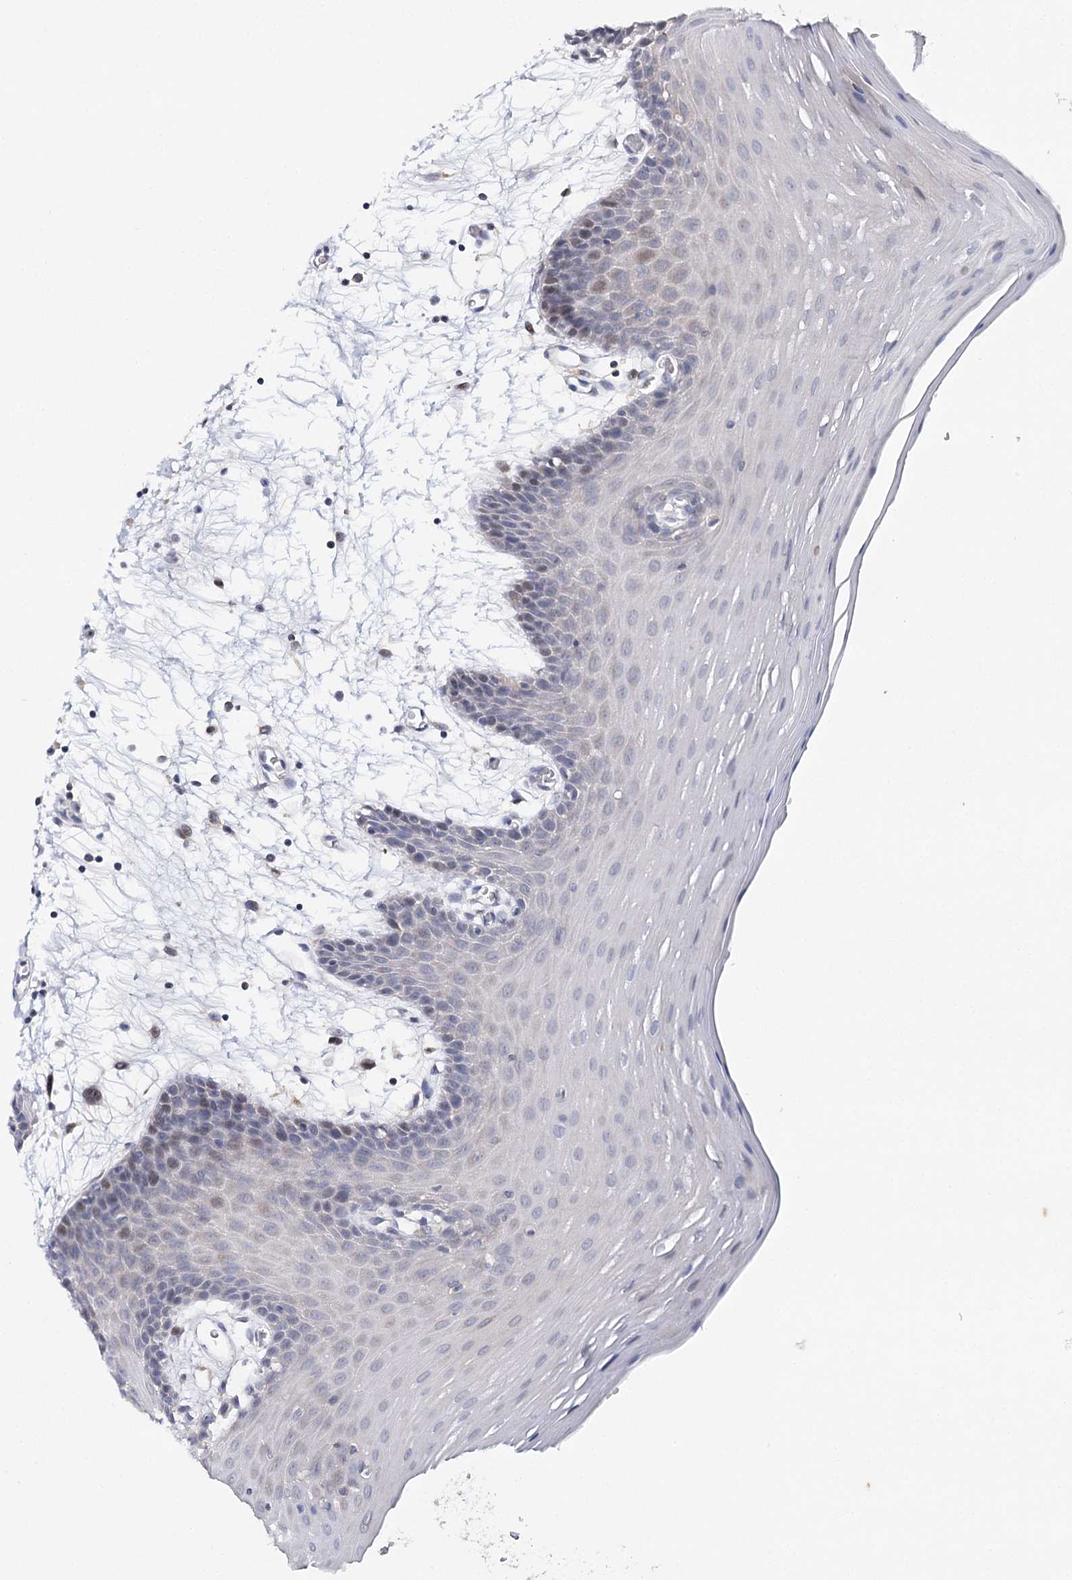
{"staining": {"intensity": "weak", "quantity": "<25%", "location": "nuclear"}, "tissue": "oral mucosa", "cell_type": "Squamous epithelial cells", "image_type": "normal", "snomed": [{"axis": "morphology", "description": "Normal tissue, NOS"}, {"axis": "topography", "description": "Skeletal muscle"}, {"axis": "topography", "description": "Oral tissue"}, {"axis": "topography", "description": "Salivary gland"}, {"axis": "topography", "description": "Peripheral nerve tissue"}], "caption": "This is an immunohistochemistry (IHC) micrograph of unremarkable human oral mucosa. There is no staining in squamous epithelial cells.", "gene": "CFAP46", "patient": {"sex": "male", "age": 54}}